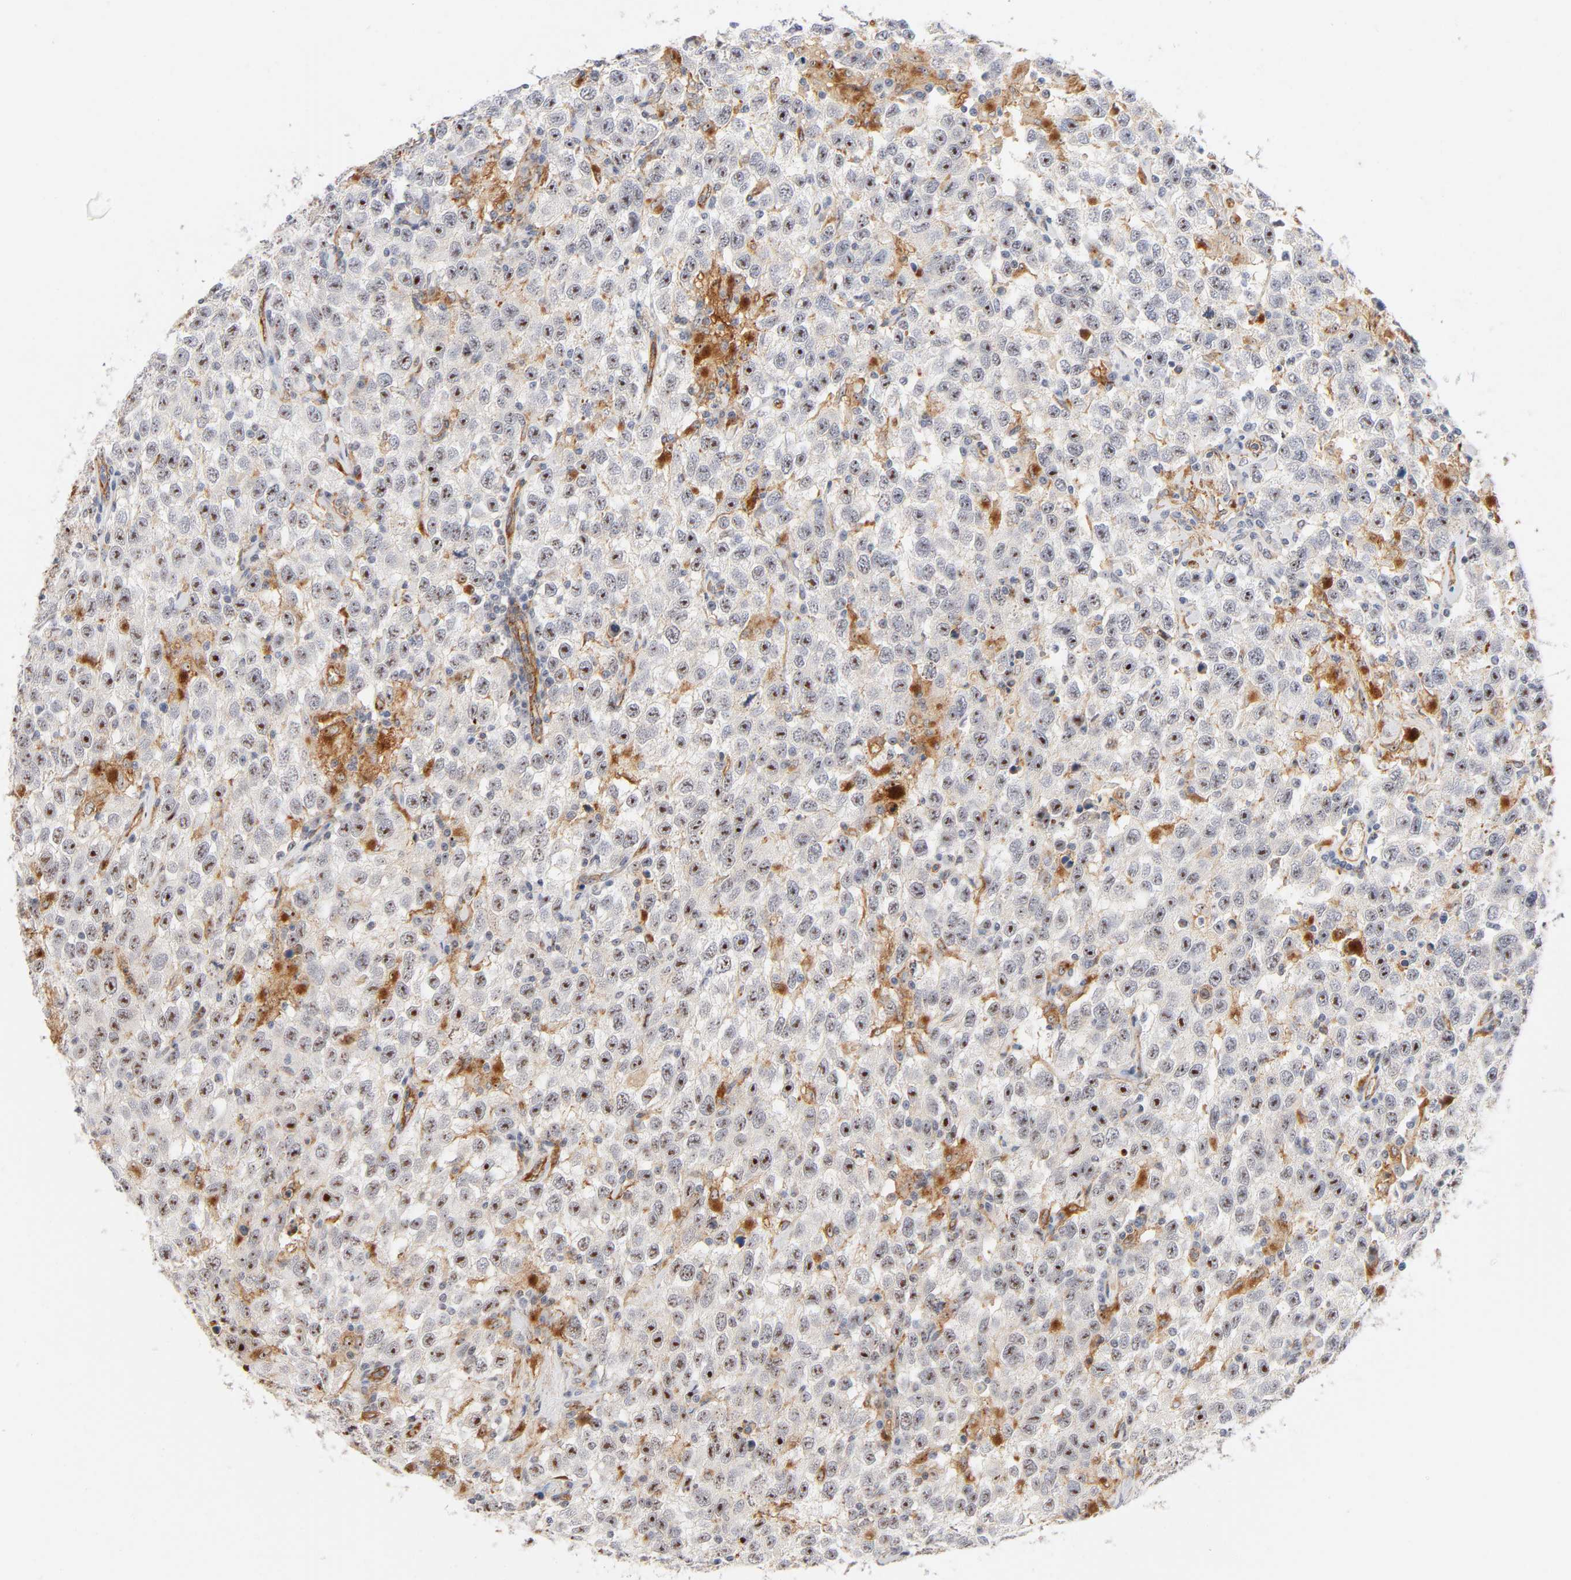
{"staining": {"intensity": "strong", "quantity": ">75%", "location": "nuclear"}, "tissue": "testis cancer", "cell_type": "Tumor cells", "image_type": "cancer", "snomed": [{"axis": "morphology", "description": "Seminoma, NOS"}, {"axis": "topography", "description": "Testis"}], "caption": "Seminoma (testis) stained with immunohistochemistry shows strong nuclear expression in about >75% of tumor cells. Ihc stains the protein in brown and the nuclei are stained blue.", "gene": "PLD1", "patient": {"sex": "male", "age": 41}}